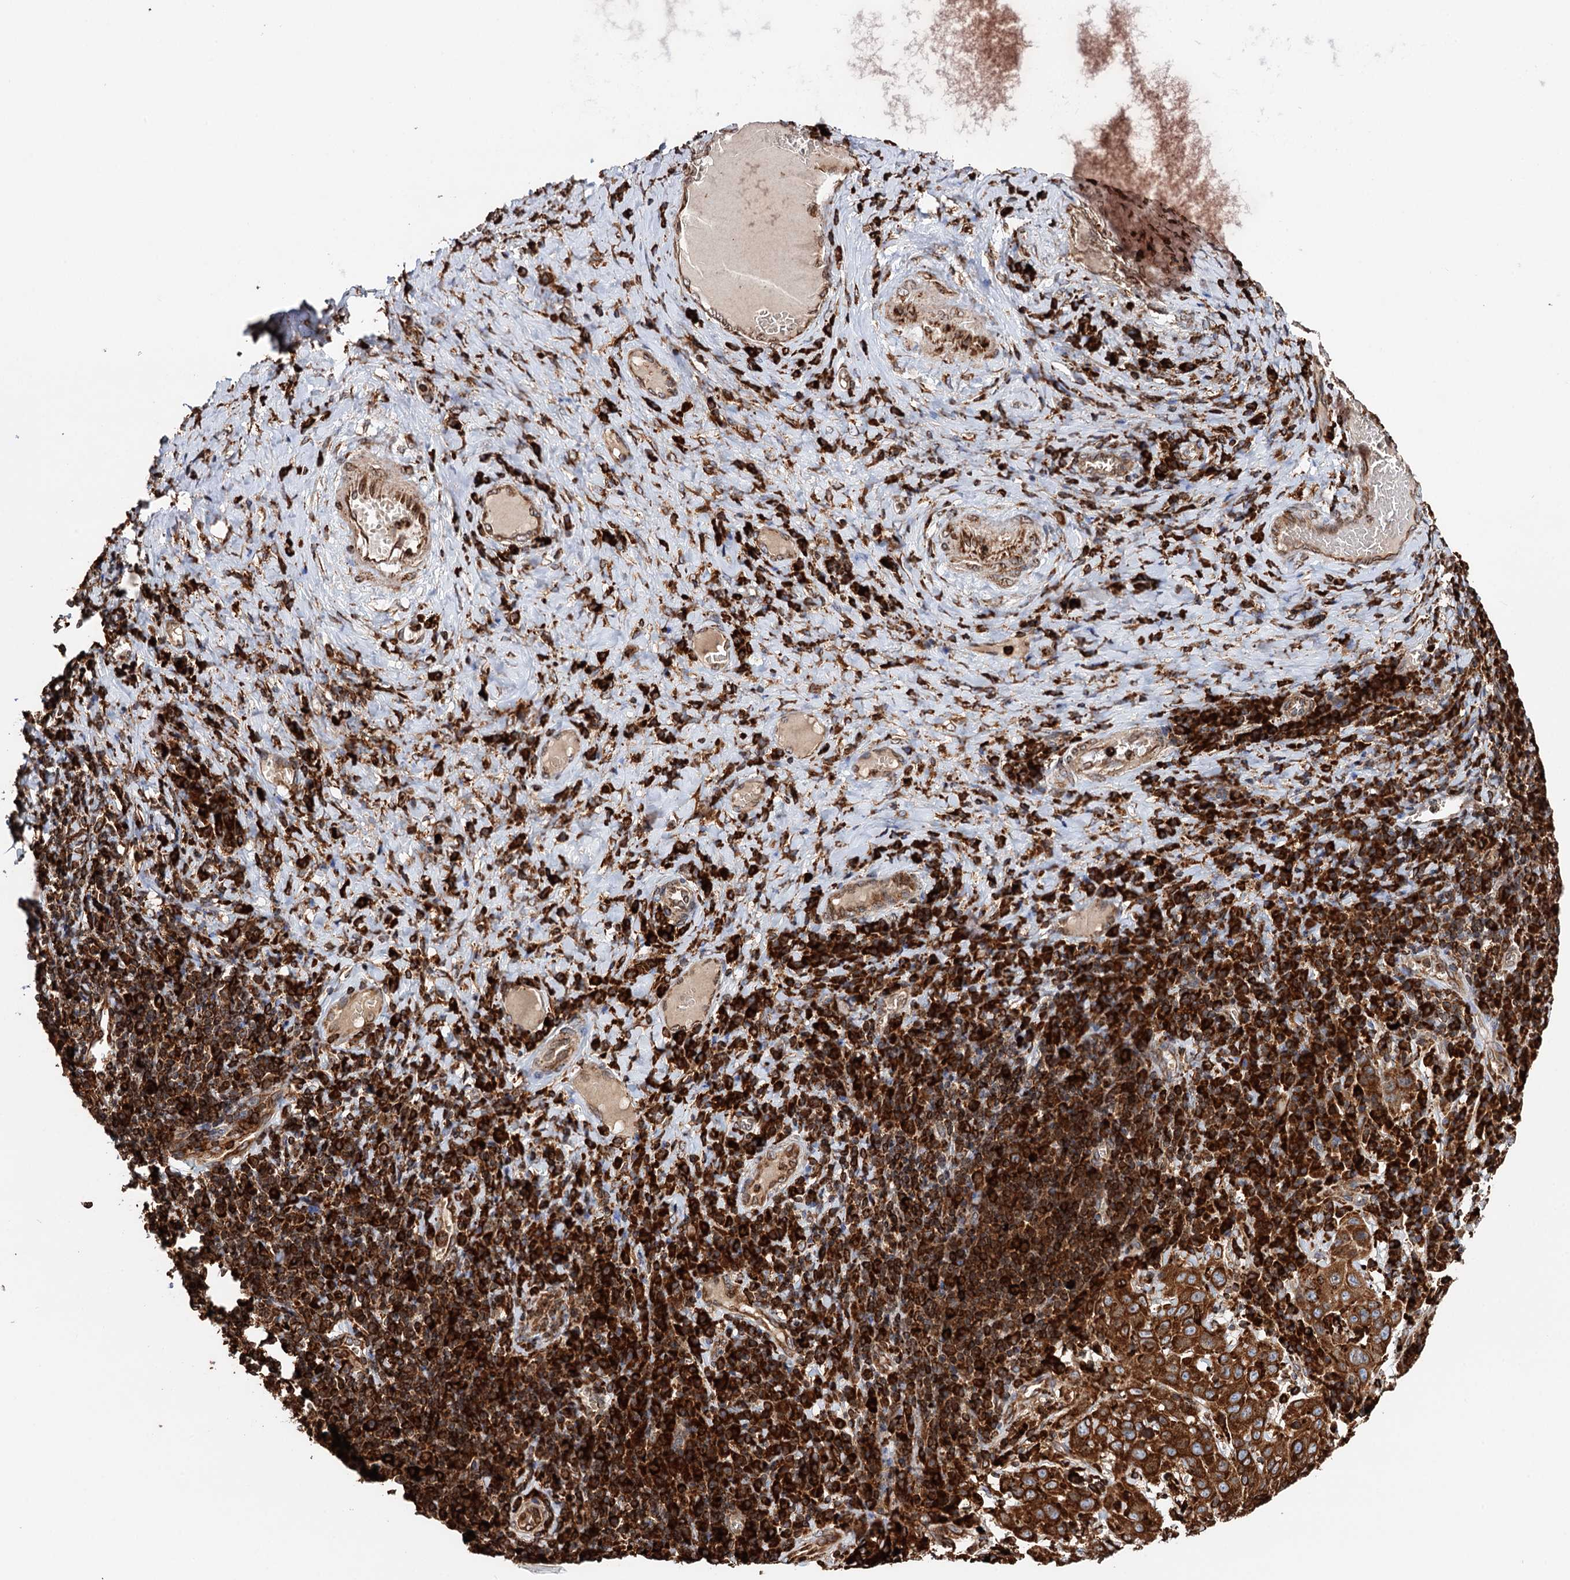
{"staining": {"intensity": "strong", "quantity": ">75%", "location": "cytoplasmic/membranous"}, "tissue": "cervical cancer", "cell_type": "Tumor cells", "image_type": "cancer", "snomed": [{"axis": "morphology", "description": "Squamous cell carcinoma, NOS"}, {"axis": "topography", "description": "Cervix"}], "caption": "A high amount of strong cytoplasmic/membranous positivity is seen in about >75% of tumor cells in cervical squamous cell carcinoma tissue.", "gene": "ERP29", "patient": {"sex": "female", "age": 46}}